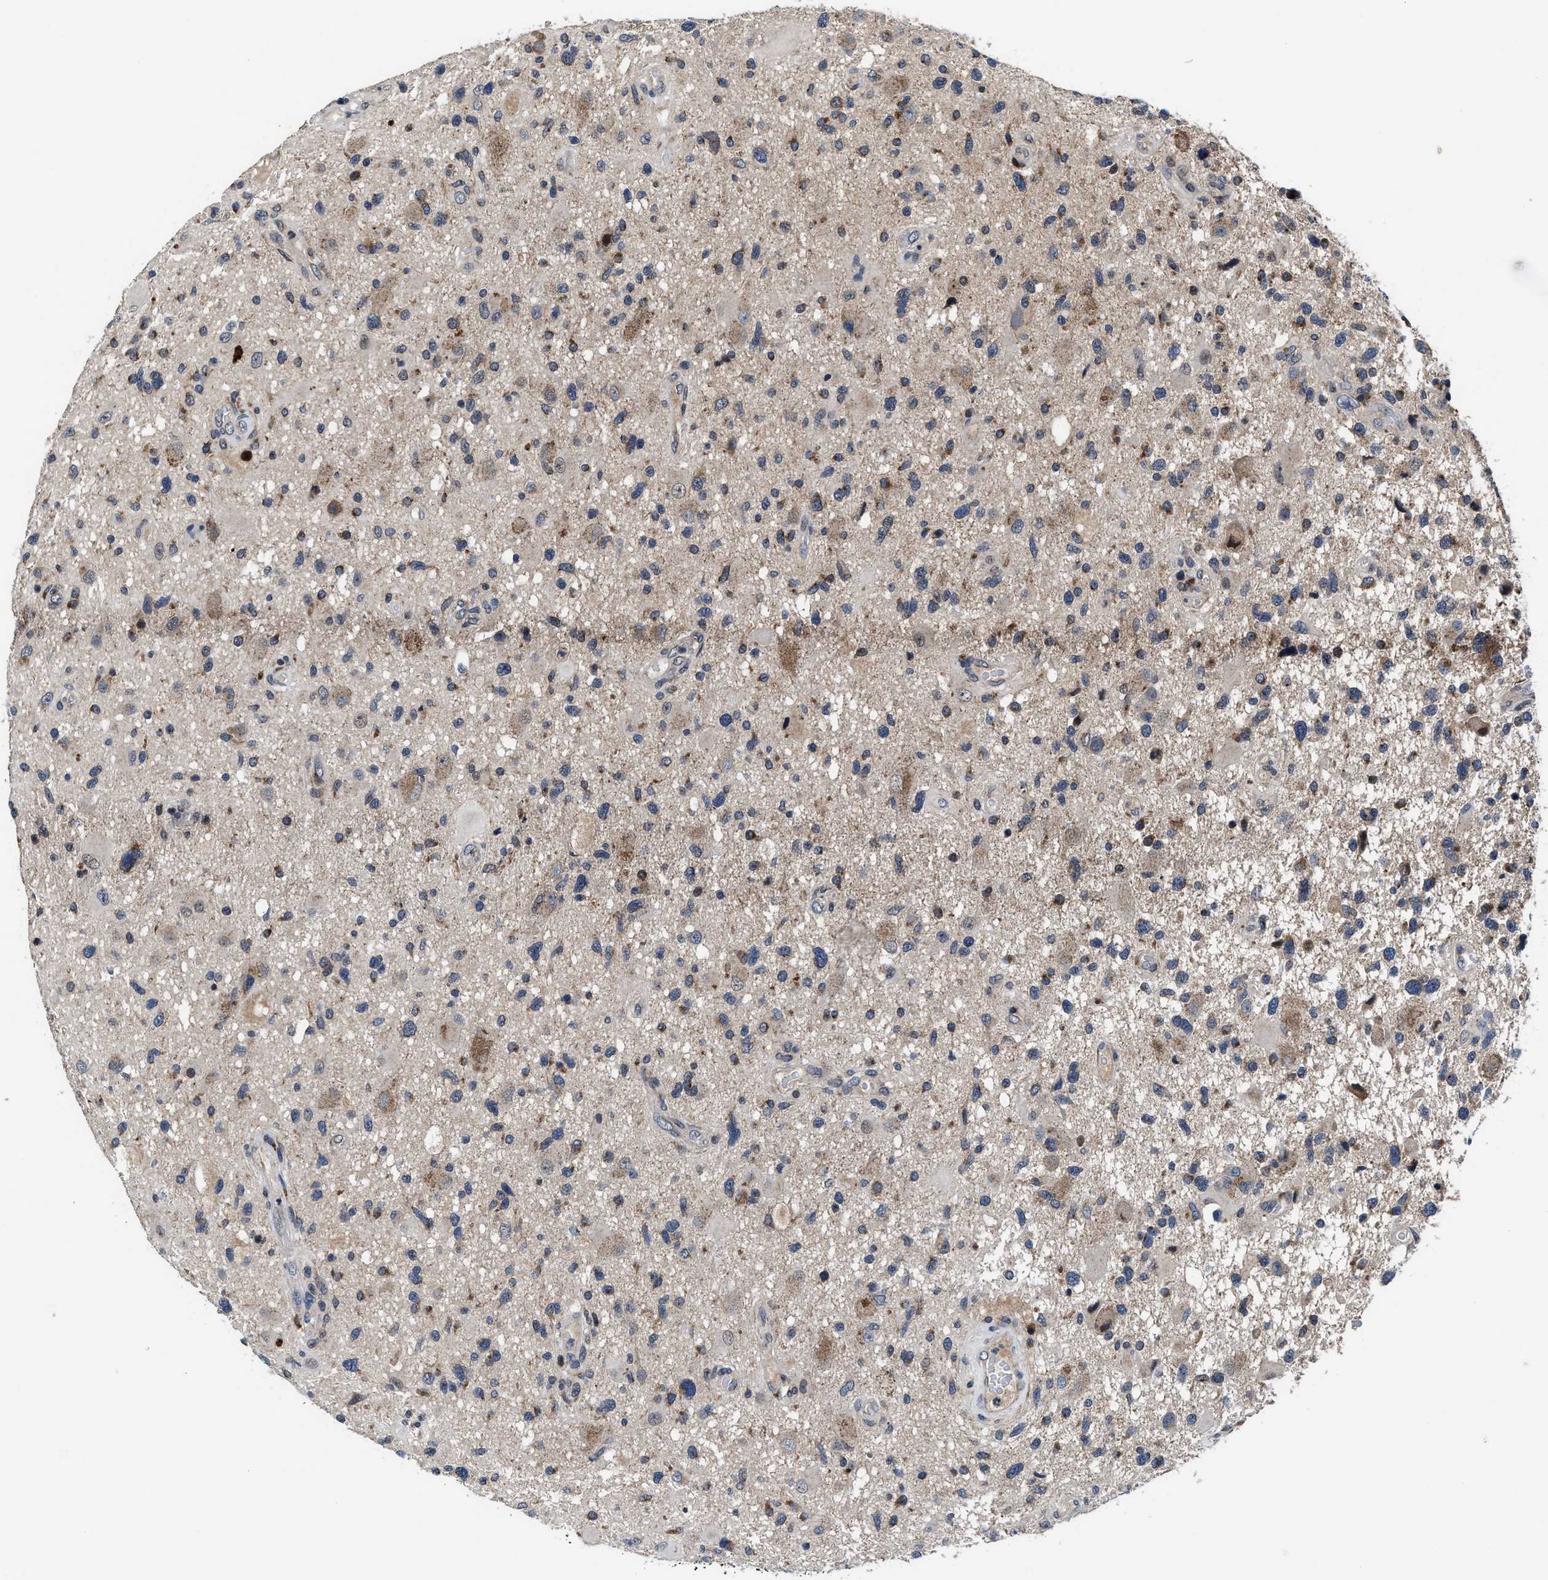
{"staining": {"intensity": "weak", "quantity": "25%-75%", "location": "cytoplasmic/membranous"}, "tissue": "glioma", "cell_type": "Tumor cells", "image_type": "cancer", "snomed": [{"axis": "morphology", "description": "Glioma, malignant, High grade"}, {"axis": "topography", "description": "Brain"}], "caption": "Immunohistochemistry staining of glioma, which reveals low levels of weak cytoplasmic/membranous positivity in about 25%-75% of tumor cells indicating weak cytoplasmic/membranous protein expression. The staining was performed using DAB (3,3'-diaminobenzidine) (brown) for protein detection and nuclei were counterstained in hematoxylin (blue).", "gene": "TMEM53", "patient": {"sex": "male", "age": 33}}